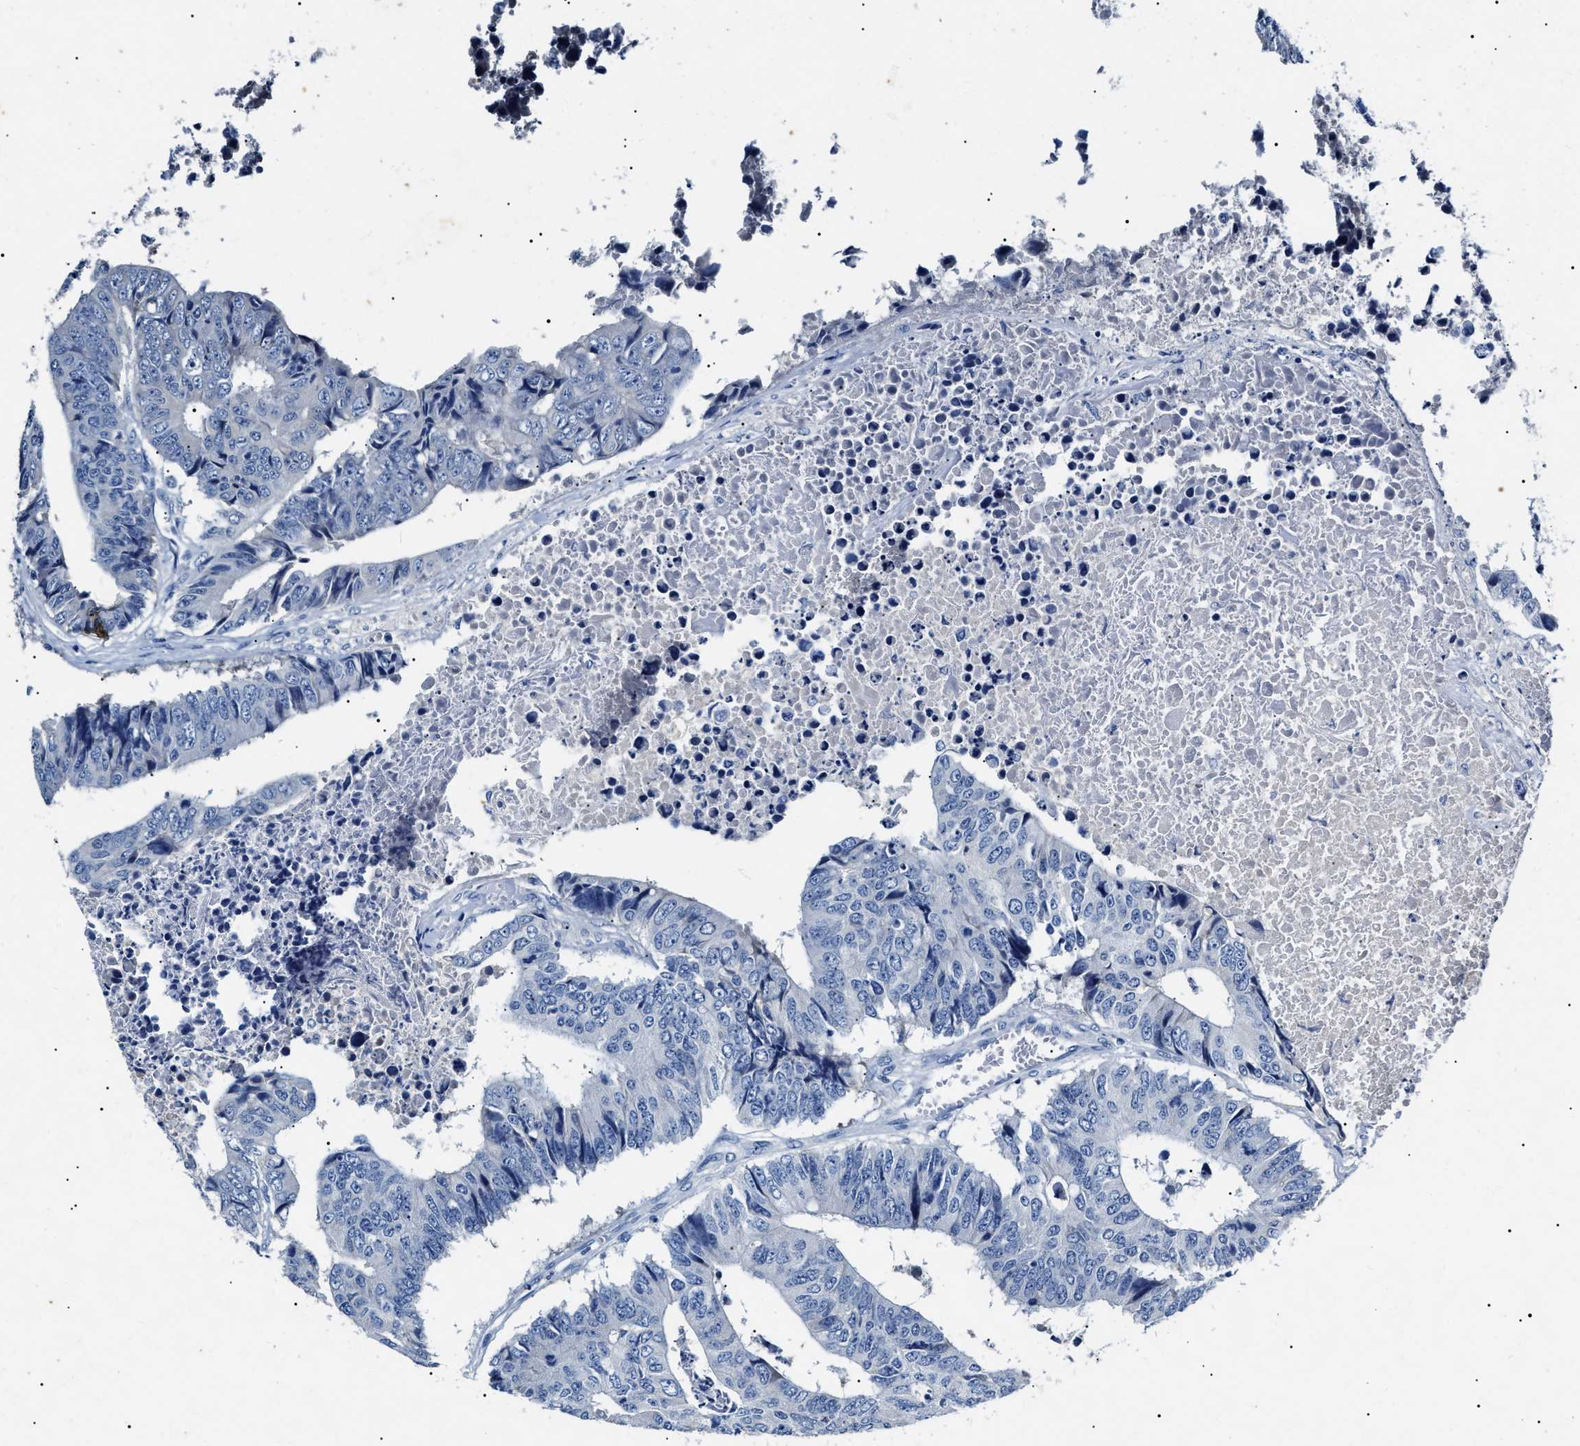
{"staining": {"intensity": "negative", "quantity": "none", "location": "none"}, "tissue": "colorectal cancer", "cell_type": "Tumor cells", "image_type": "cancer", "snomed": [{"axis": "morphology", "description": "Adenocarcinoma, NOS"}, {"axis": "topography", "description": "Rectum"}], "caption": "Tumor cells are negative for brown protein staining in colorectal cancer (adenocarcinoma).", "gene": "LRRC8E", "patient": {"sex": "male", "age": 84}}